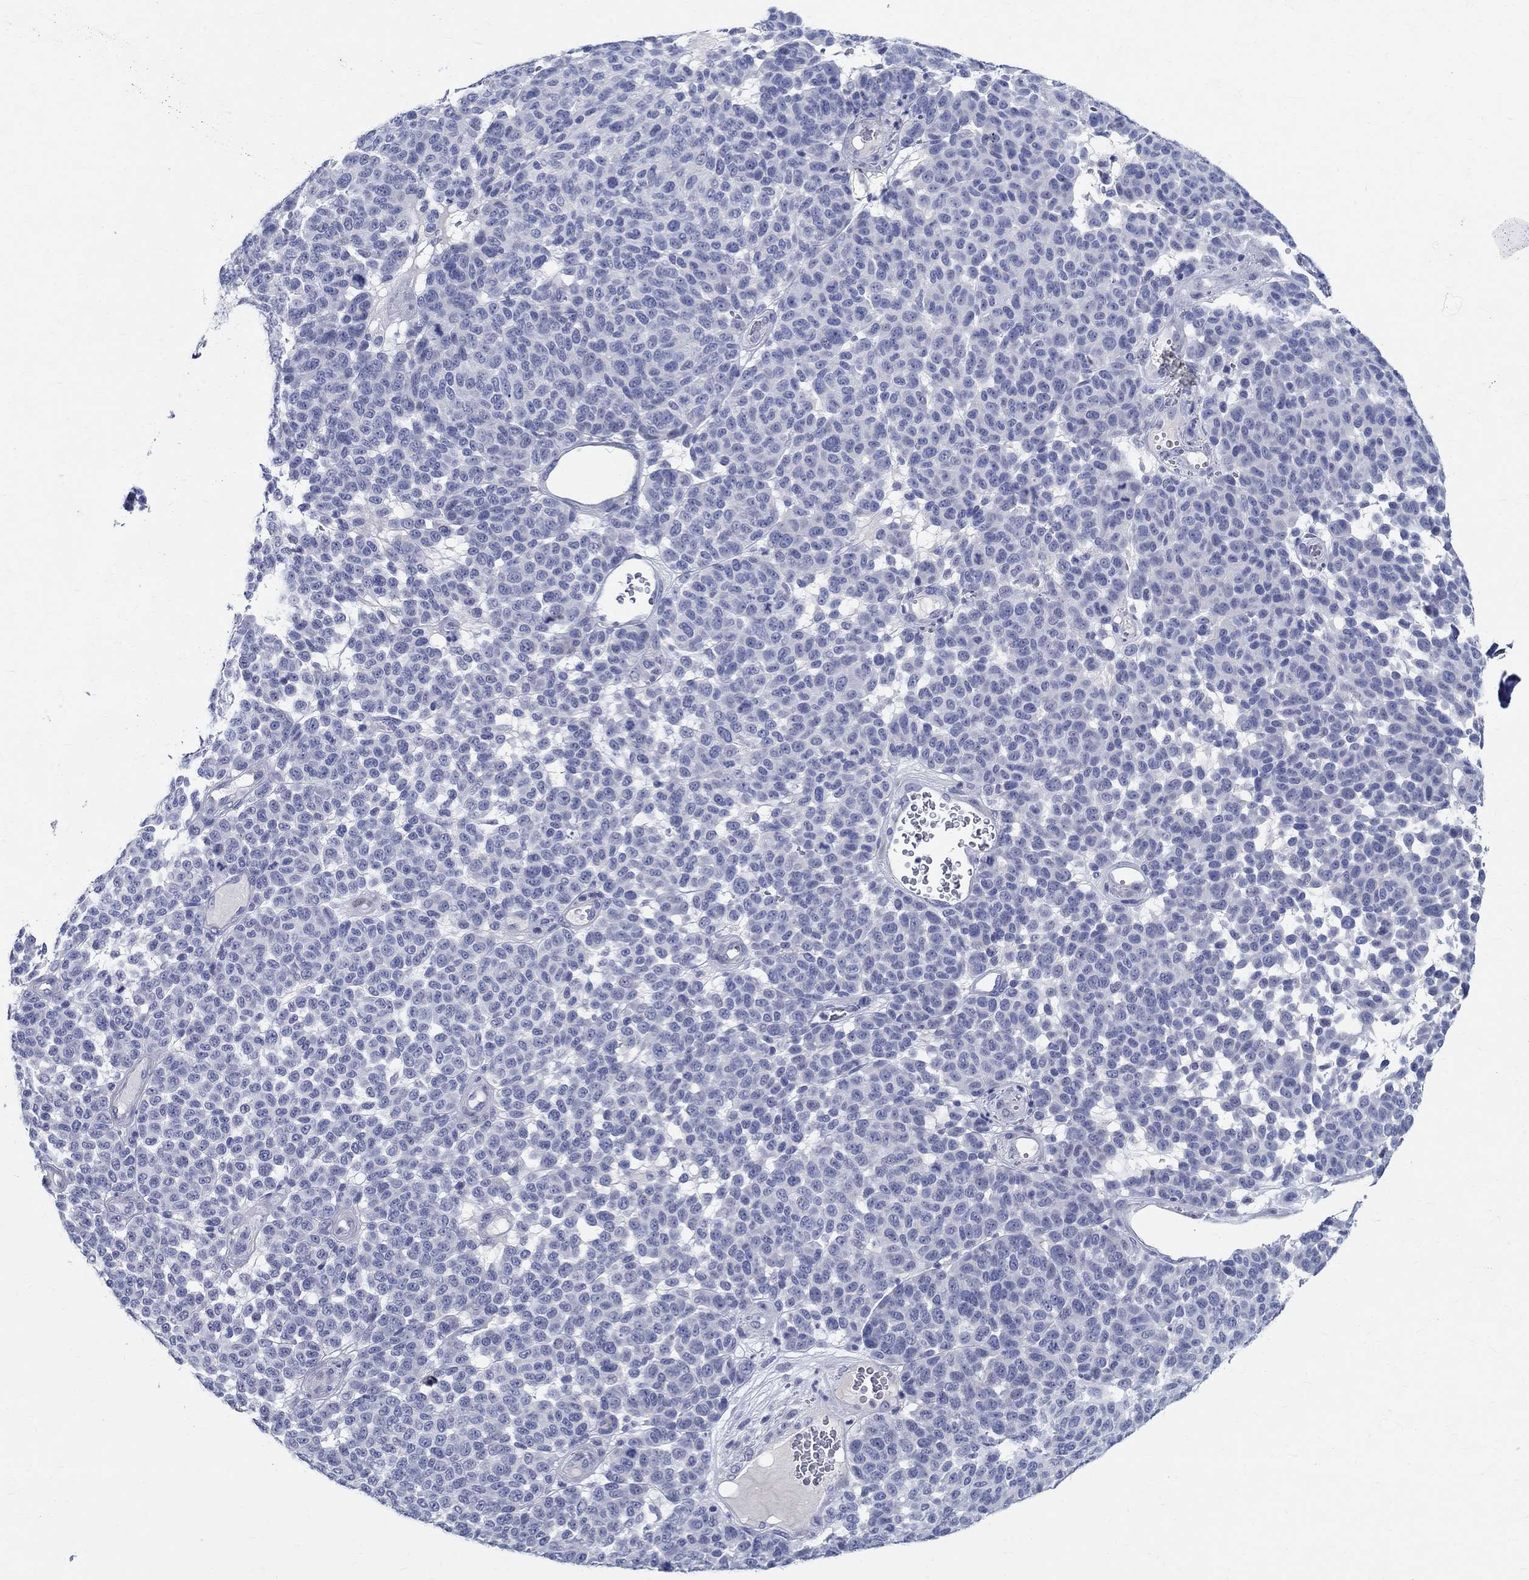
{"staining": {"intensity": "negative", "quantity": "none", "location": "none"}, "tissue": "melanoma", "cell_type": "Tumor cells", "image_type": "cancer", "snomed": [{"axis": "morphology", "description": "Malignant melanoma, NOS"}, {"axis": "topography", "description": "Skin"}], "caption": "This is an immunohistochemistry photomicrograph of melanoma. There is no staining in tumor cells.", "gene": "CETN1", "patient": {"sex": "male", "age": 59}}